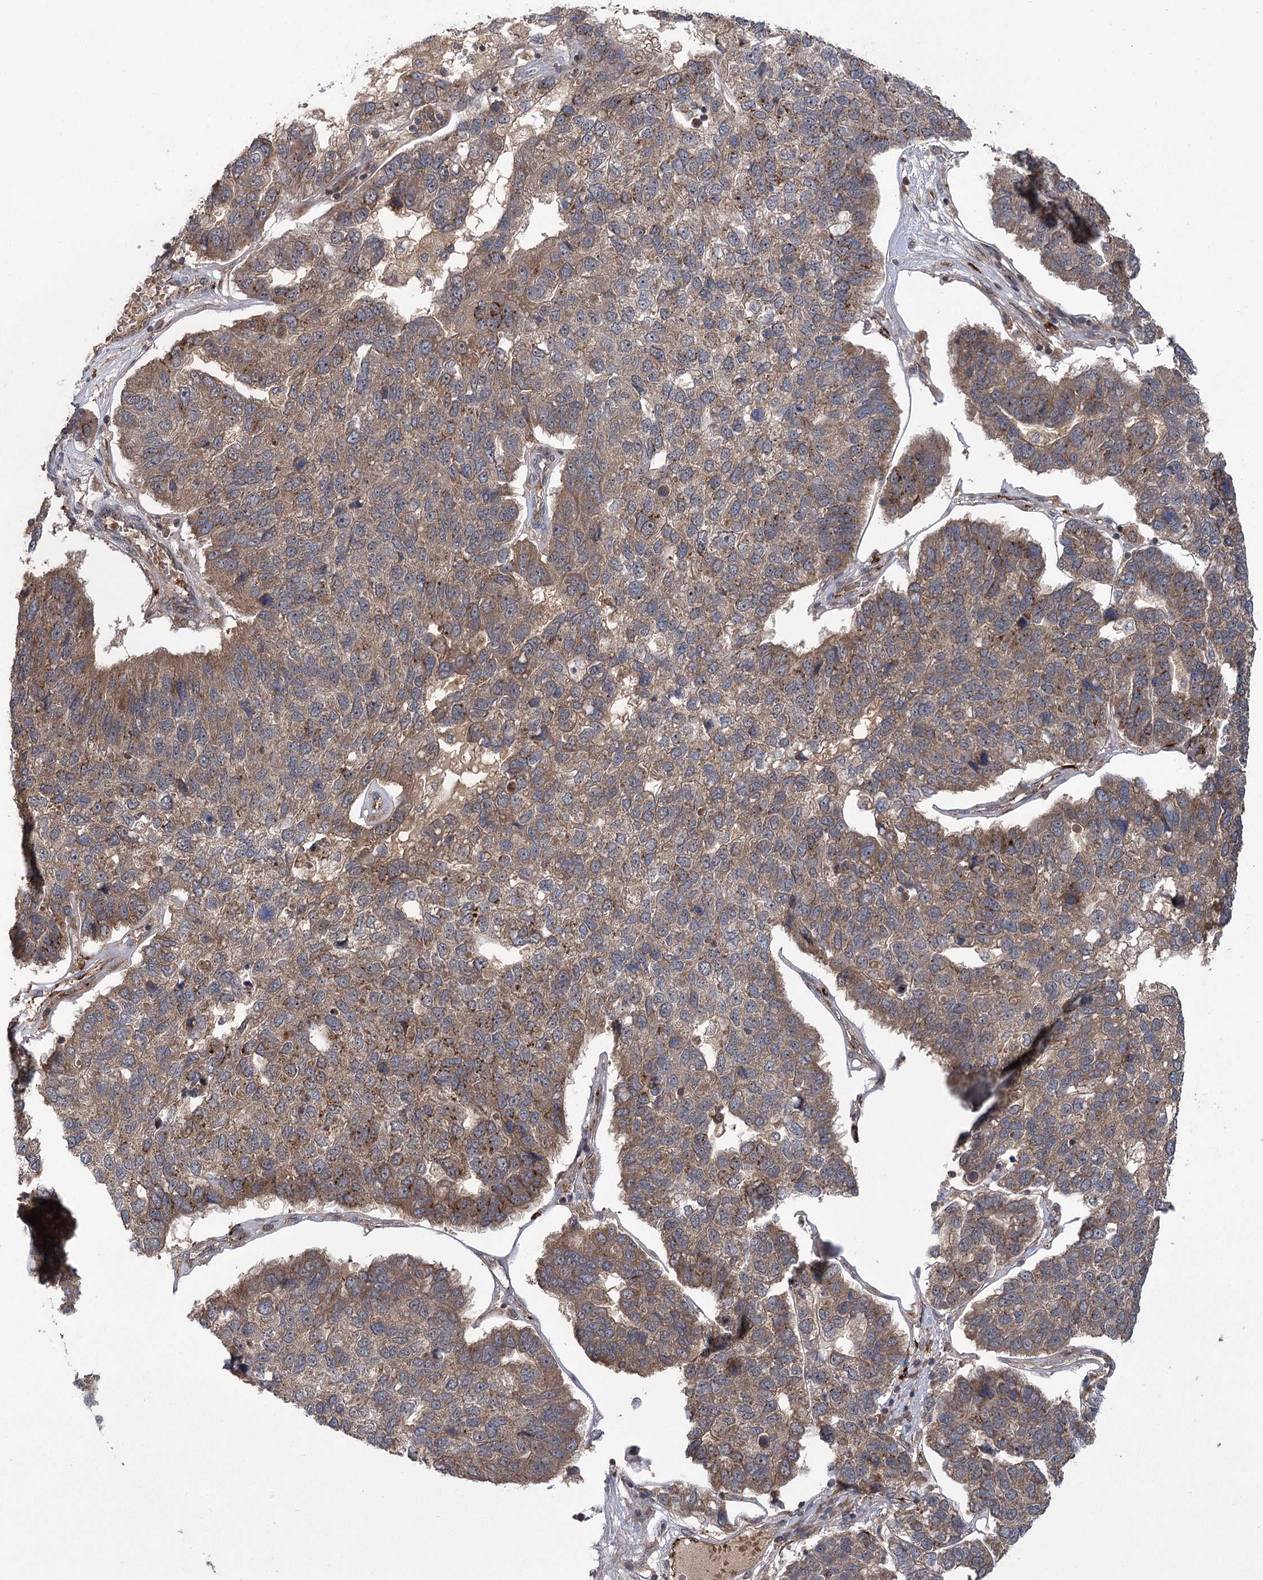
{"staining": {"intensity": "moderate", "quantity": ">75%", "location": "cytoplasmic/membranous"}, "tissue": "pancreatic cancer", "cell_type": "Tumor cells", "image_type": "cancer", "snomed": [{"axis": "morphology", "description": "Adenocarcinoma, NOS"}, {"axis": "topography", "description": "Pancreas"}], "caption": "A histopathology image of human pancreatic adenocarcinoma stained for a protein exhibits moderate cytoplasmic/membranous brown staining in tumor cells.", "gene": "CARD19", "patient": {"sex": "female", "age": 61}}